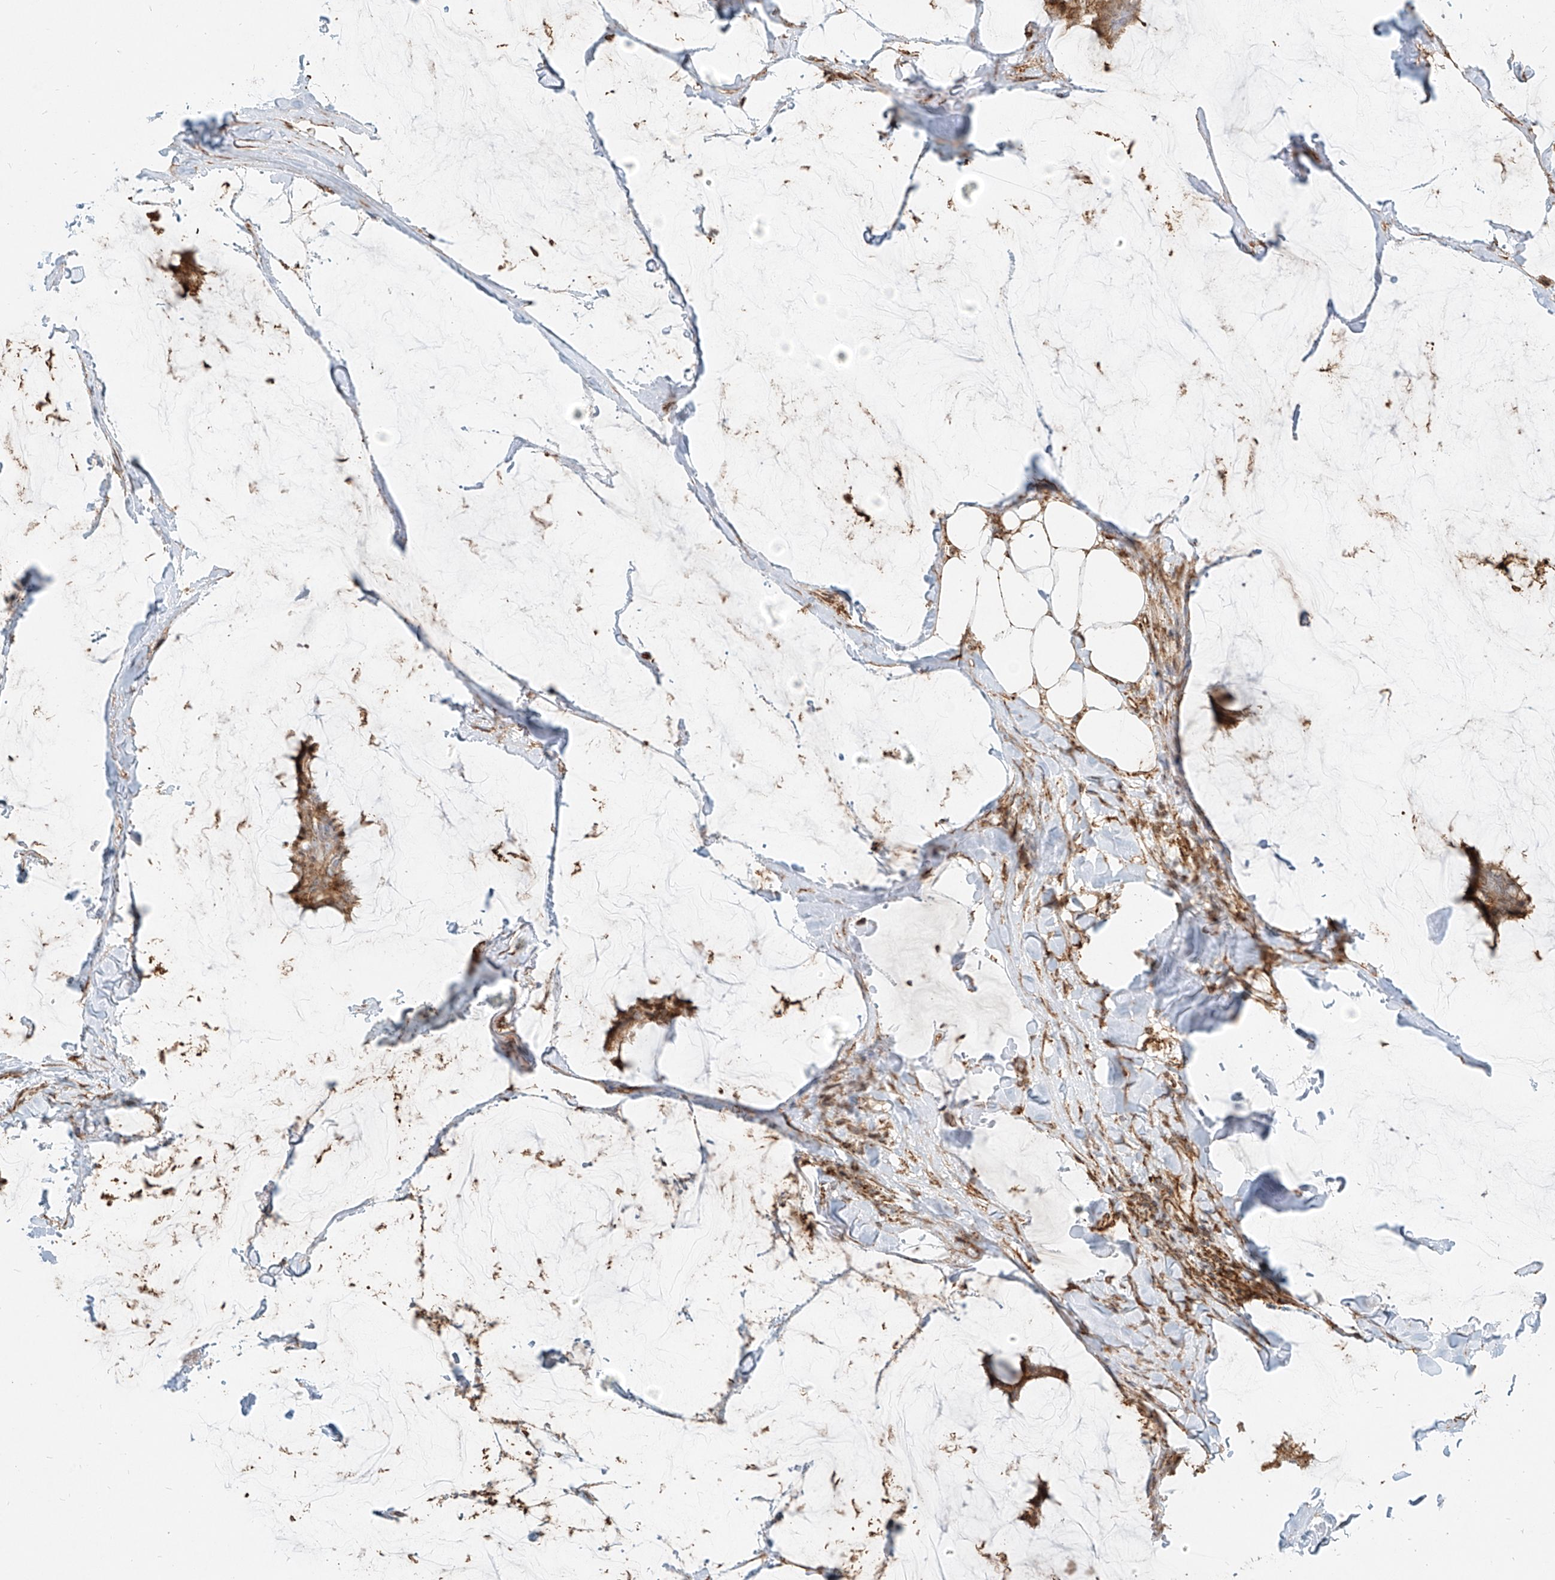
{"staining": {"intensity": "moderate", "quantity": ">75%", "location": "cytoplasmic/membranous"}, "tissue": "breast cancer", "cell_type": "Tumor cells", "image_type": "cancer", "snomed": [{"axis": "morphology", "description": "Duct carcinoma"}, {"axis": "topography", "description": "Breast"}], "caption": "This micrograph exhibits intraductal carcinoma (breast) stained with immunohistochemistry (IHC) to label a protein in brown. The cytoplasmic/membranous of tumor cells show moderate positivity for the protein. Nuclei are counter-stained blue.", "gene": "MTX2", "patient": {"sex": "female", "age": 93}}